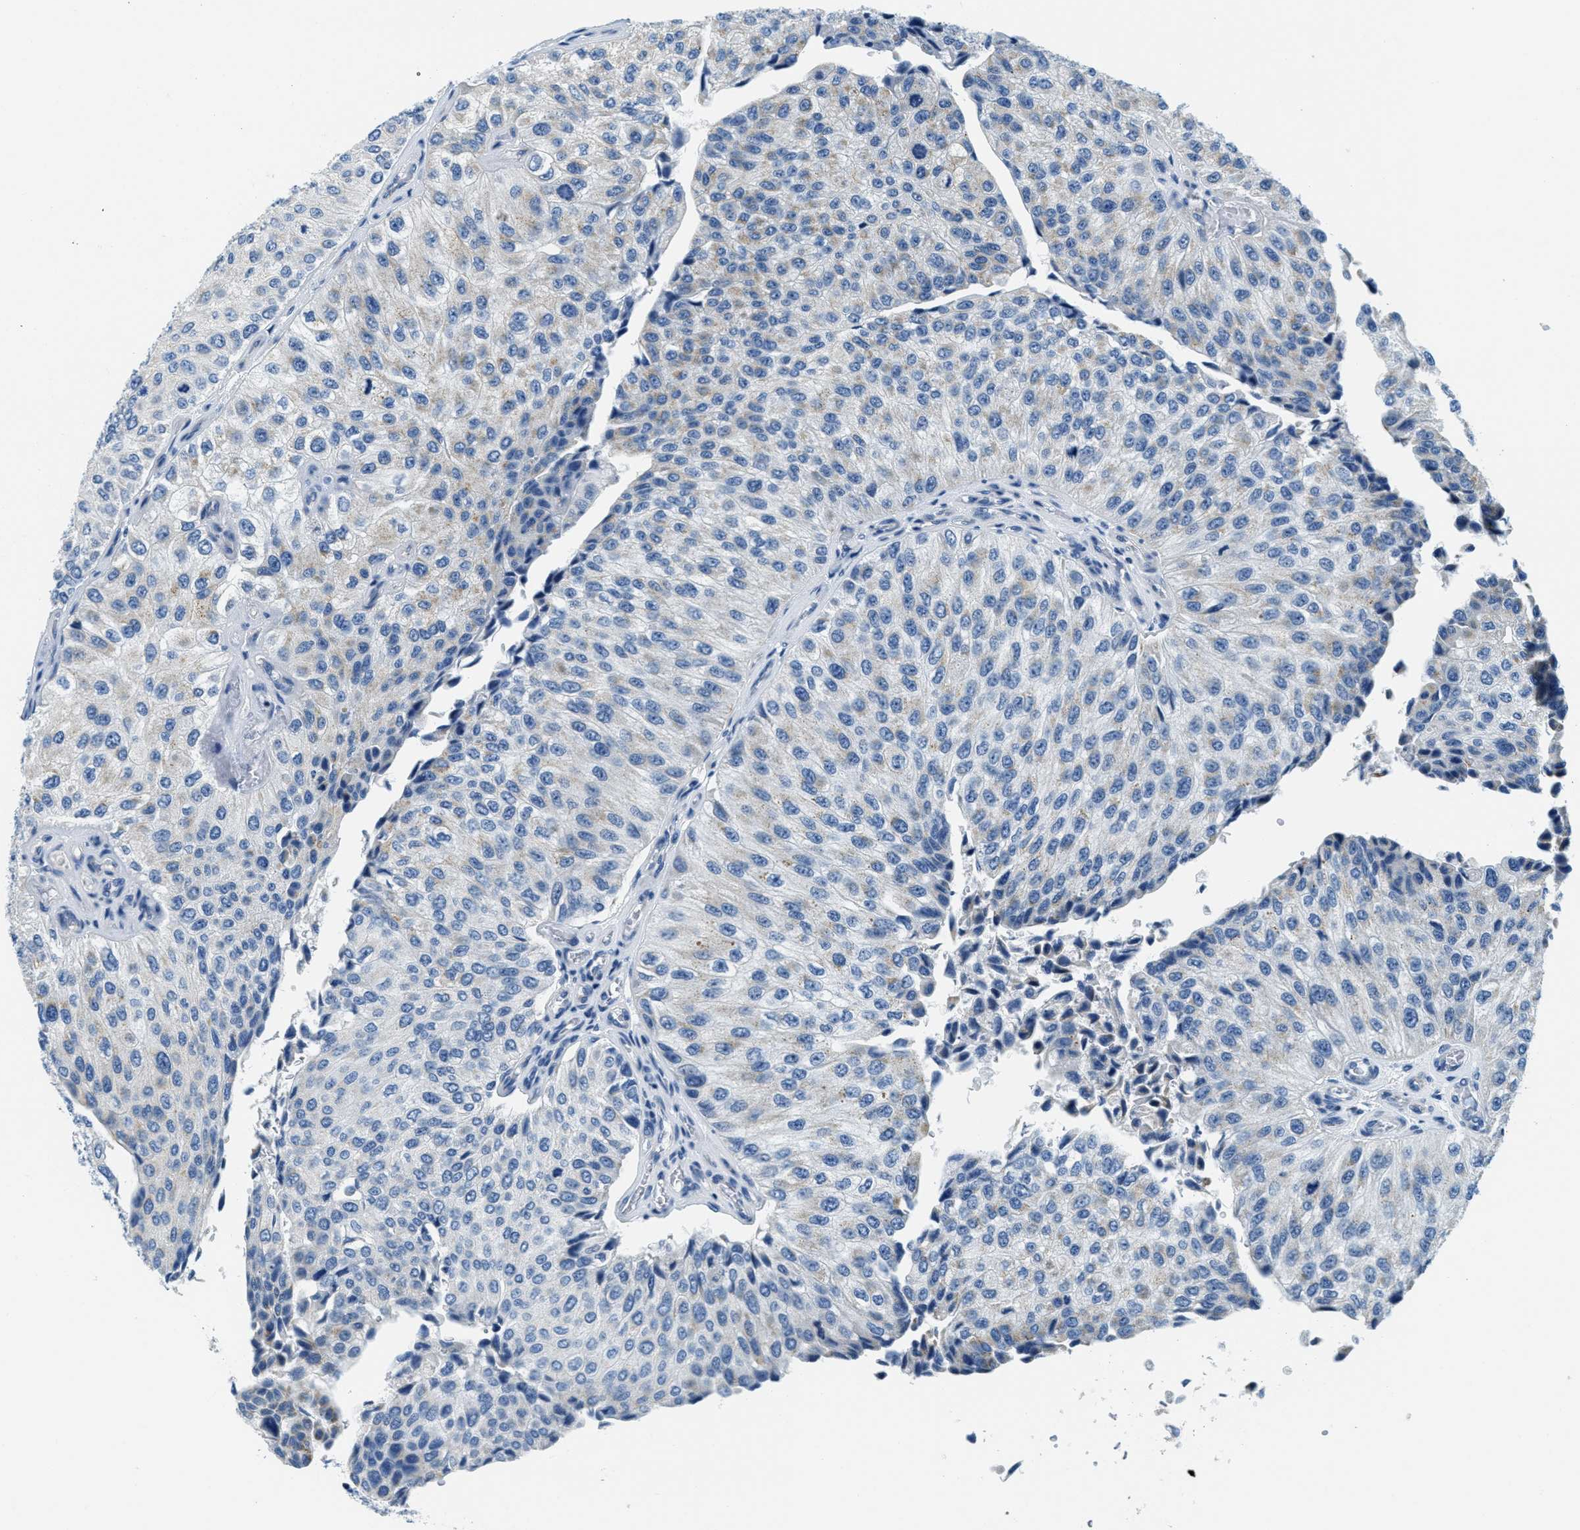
{"staining": {"intensity": "weak", "quantity": "<25%", "location": "cytoplasmic/membranous"}, "tissue": "urothelial cancer", "cell_type": "Tumor cells", "image_type": "cancer", "snomed": [{"axis": "morphology", "description": "Urothelial carcinoma, High grade"}, {"axis": "topography", "description": "Kidney"}, {"axis": "topography", "description": "Urinary bladder"}], "caption": "The photomicrograph shows no staining of tumor cells in high-grade urothelial carcinoma. The staining was performed using DAB (3,3'-diaminobenzidine) to visualize the protein expression in brown, while the nuclei were stained in blue with hematoxylin (Magnification: 20x).", "gene": "CA4", "patient": {"sex": "male", "age": 77}}